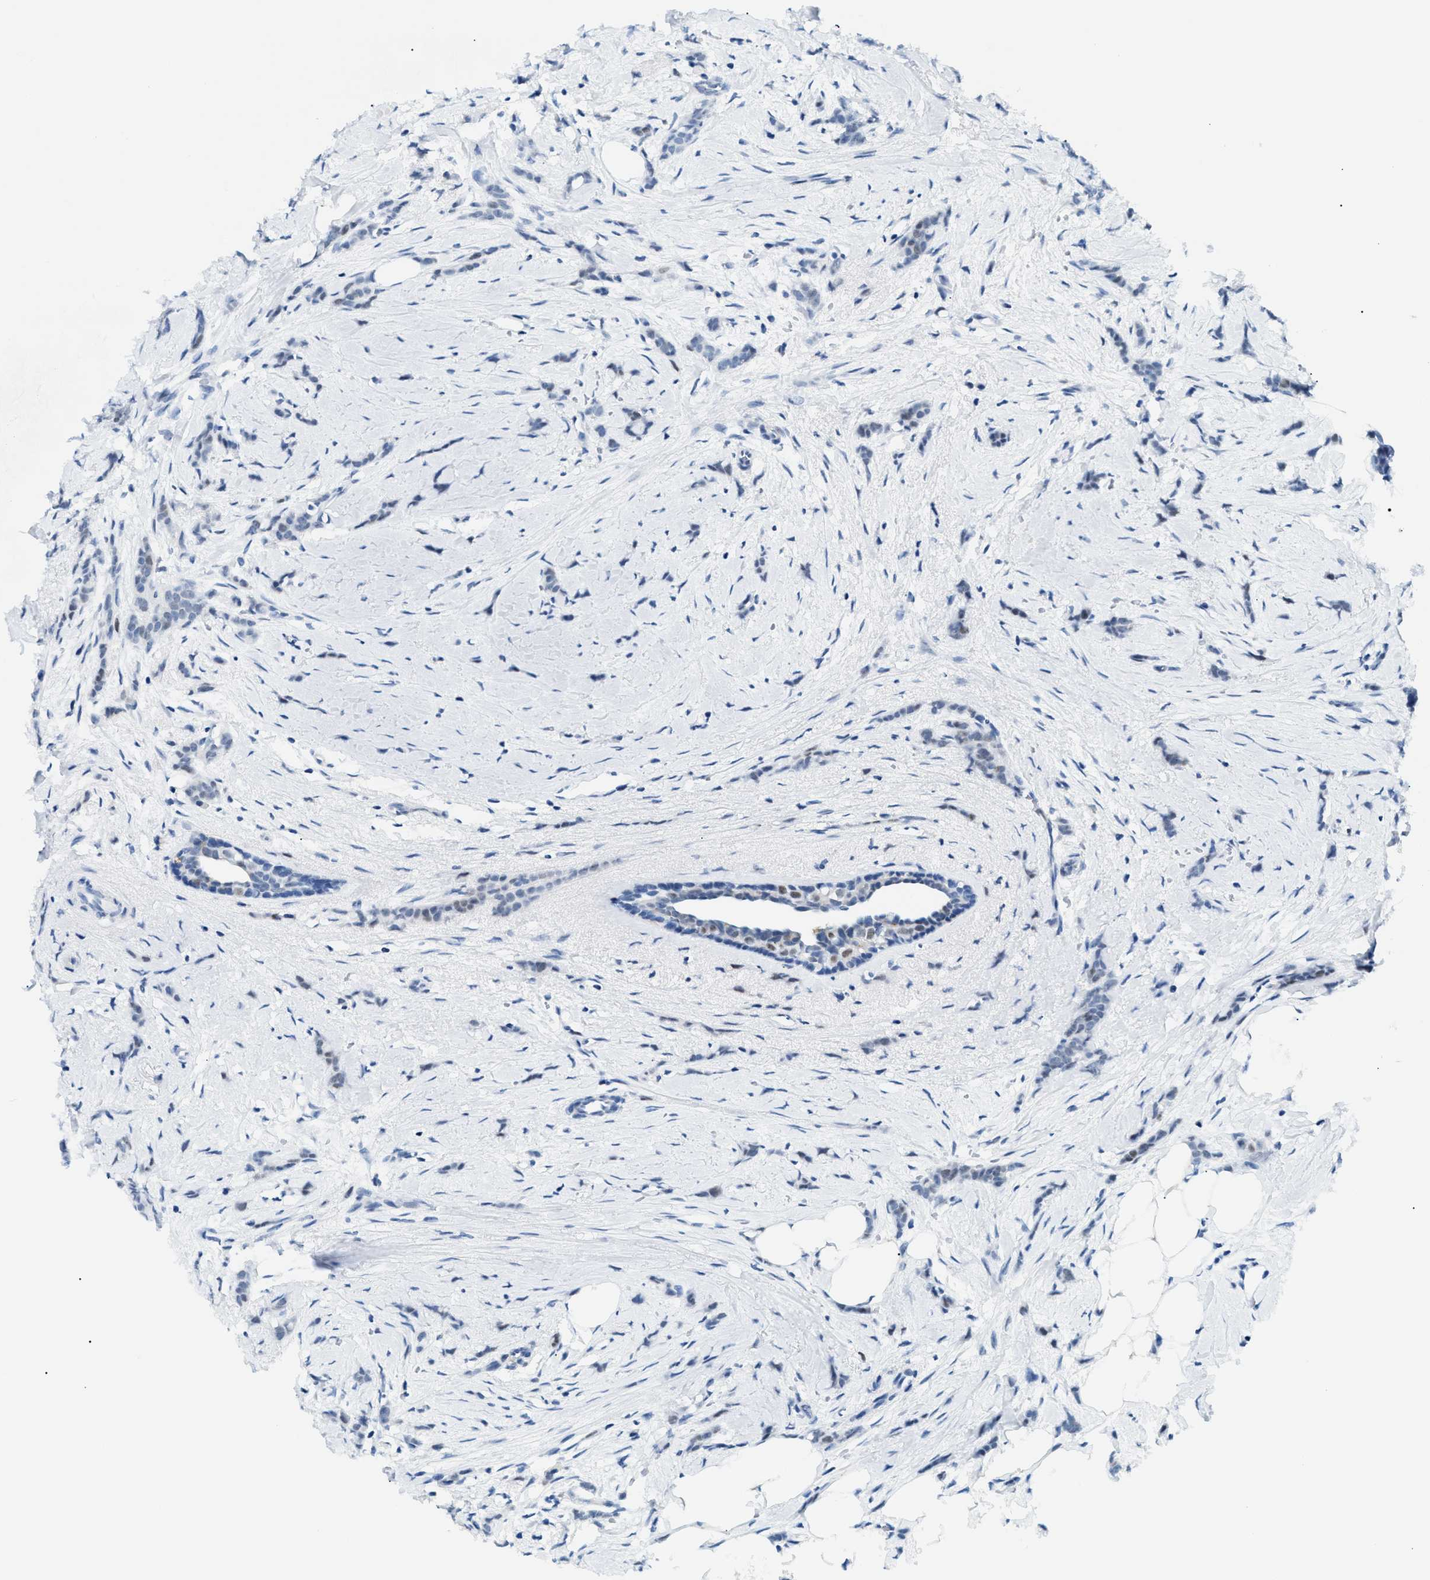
{"staining": {"intensity": "weak", "quantity": "<25%", "location": "nuclear"}, "tissue": "breast cancer", "cell_type": "Tumor cells", "image_type": "cancer", "snomed": [{"axis": "morphology", "description": "Lobular carcinoma, in situ"}, {"axis": "morphology", "description": "Lobular carcinoma"}, {"axis": "topography", "description": "Breast"}], "caption": "Immunohistochemical staining of human lobular carcinoma (breast) displays no significant positivity in tumor cells.", "gene": "SMARCC1", "patient": {"sex": "female", "age": 41}}